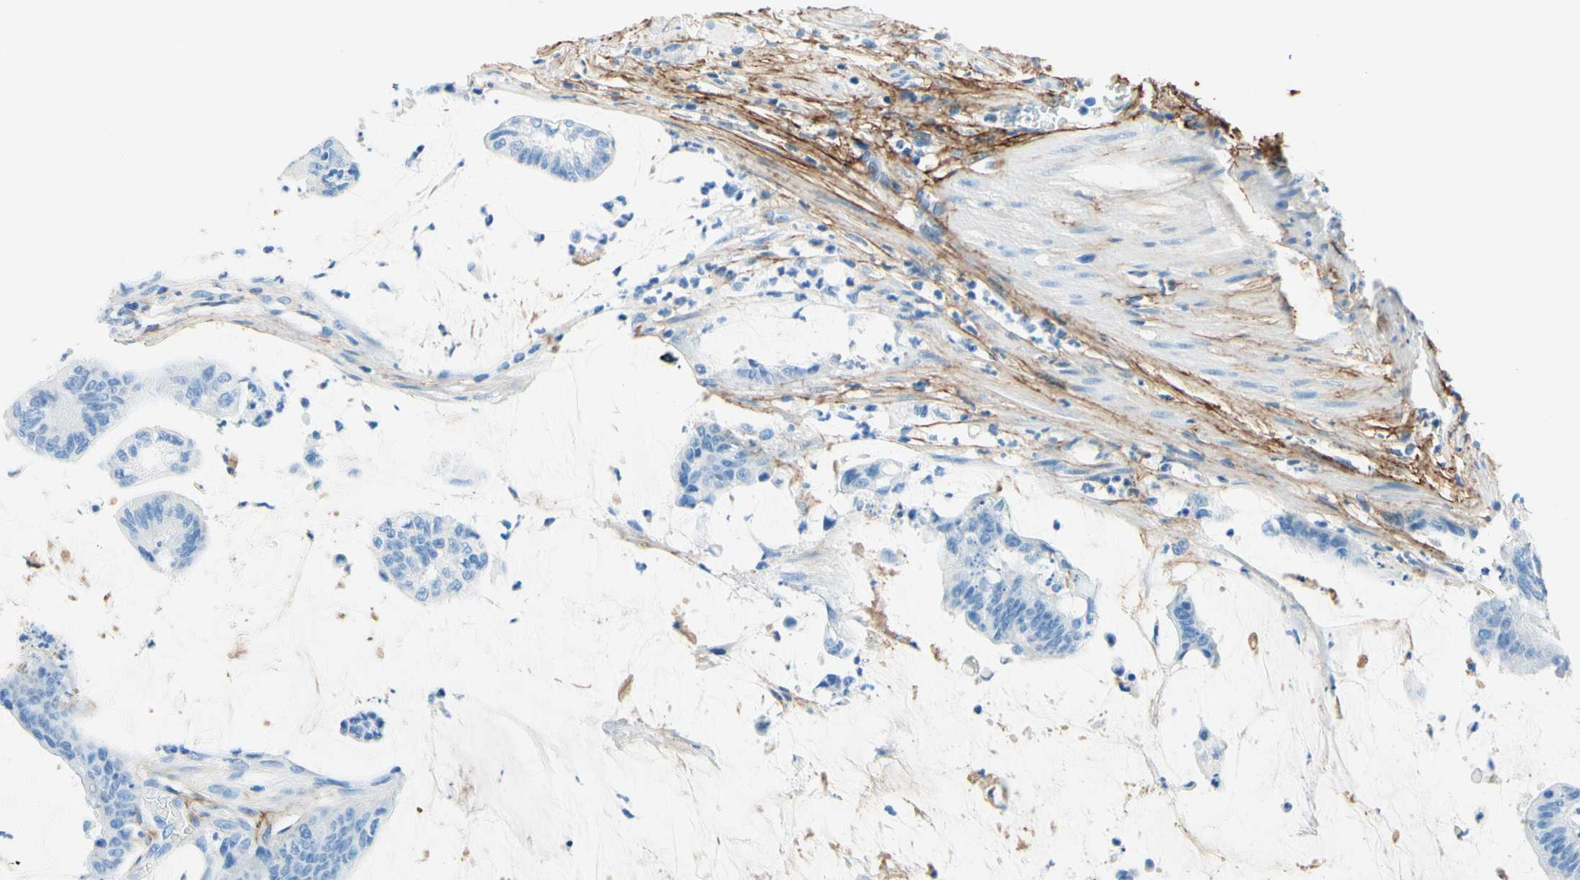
{"staining": {"intensity": "negative", "quantity": "none", "location": "none"}, "tissue": "colorectal cancer", "cell_type": "Tumor cells", "image_type": "cancer", "snomed": [{"axis": "morphology", "description": "Adenocarcinoma, NOS"}, {"axis": "topography", "description": "Rectum"}], "caption": "Colorectal adenocarcinoma was stained to show a protein in brown. There is no significant staining in tumor cells.", "gene": "MFAP5", "patient": {"sex": "female", "age": 66}}